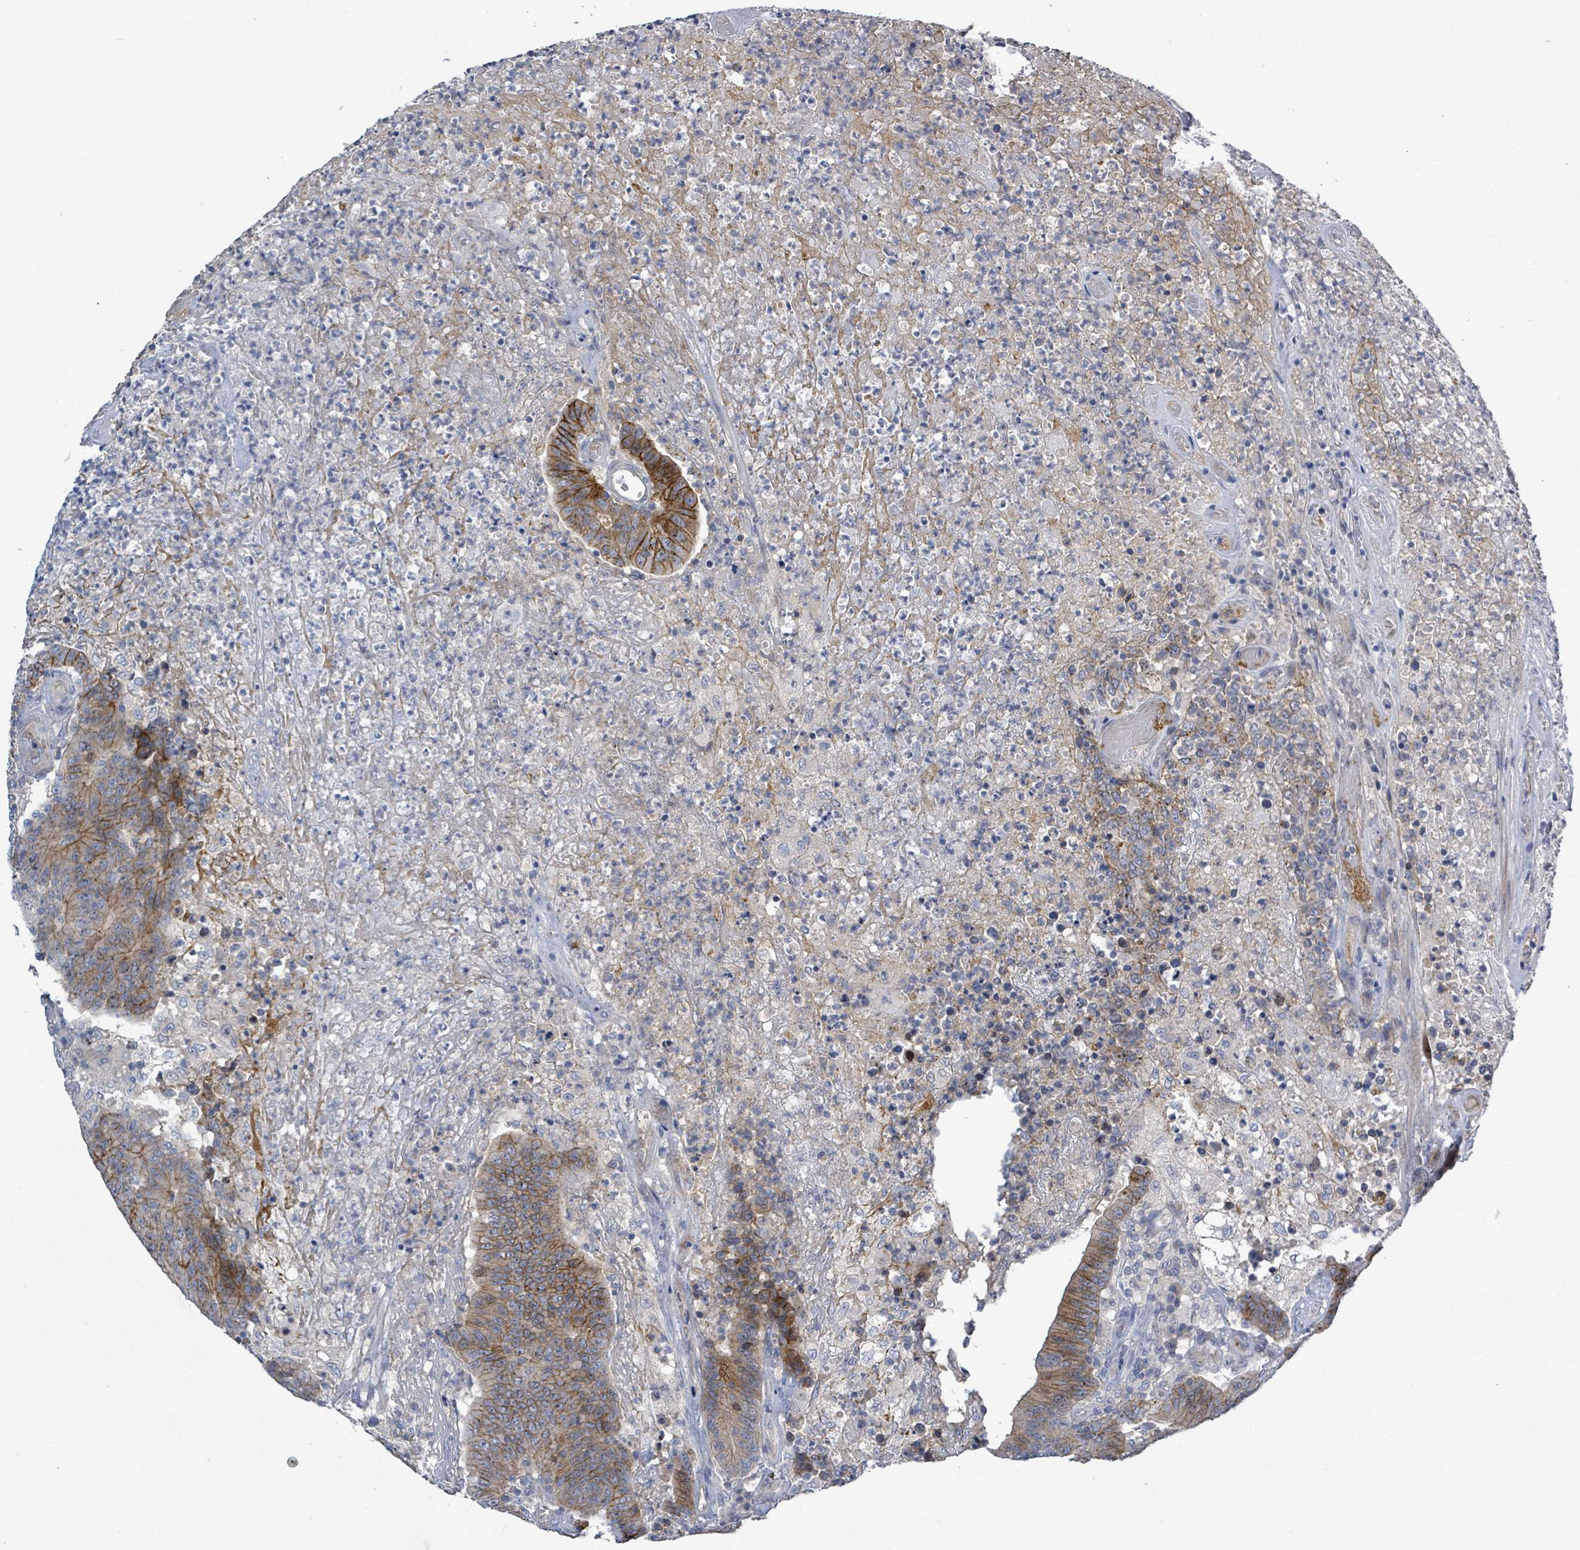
{"staining": {"intensity": "moderate", "quantity": ">75%", "location": "cytoplasmic/membranous"}, "tissue": "colorectal cancer", "cell_type": "Tumor cells", "image_type": "cancer", "snomed": [{"axis": "morphology", "description": "Adenocarcinoma, NOS"}, {"axis": "topography", "description": "Colon"}], "caption": "A brown stain shows moderate cytoplasmic/membranous staining of a protein in adenocarcinoma (colorectal) tumor cells. (DAB (3,3'-diaminobenzidine) IHC, brown staining for protein, blue staining for nuclei).", "gene": "KRAS", "patient": {"sex": "female", "age": 75}}